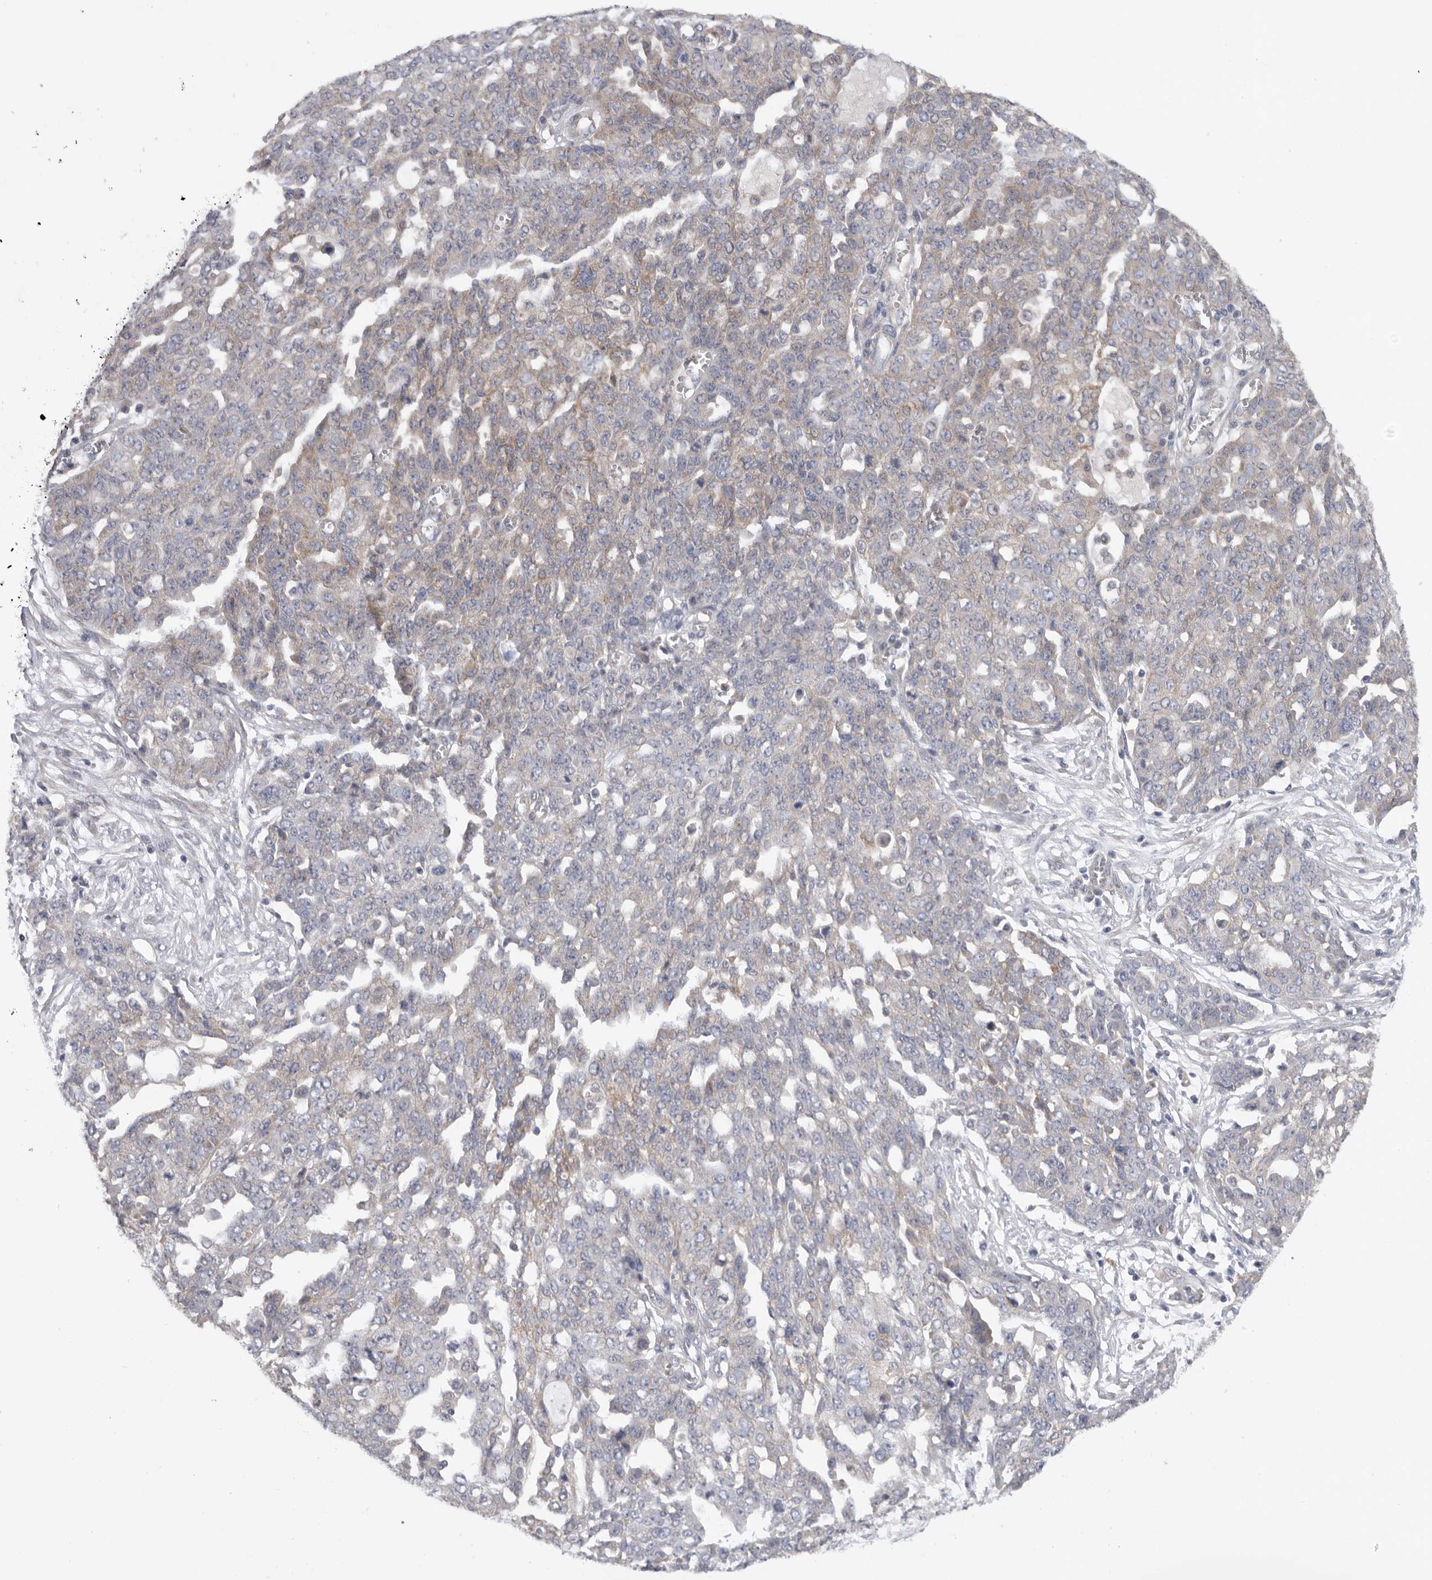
{"staining": {"intensity": "weak", "quantity": "25%-75%", "location": "cytoplasmic/membranous"}, "tissue": "ovarian cancer", "cell_type": "Tumor cells", "image_type": "cancer", "snomed": [{"axis": "morphology", "description": "Cystadenocarcinoma, serous, NOS"}, {"axis": "topography", "description": "Soft tissue"}, {"axis": "topography", "description": "Ovary"}], "caption": "High-magnification brightfield microscopy of ovarian cancer stained with DAB (brown) and counterstained with hematoxylin (blue). tumor cells exhibit weak cytoplasmic/membranous positivity is seen in approximately25%-75% of cells. The protein is shown in brown color, while the nuclei are stained blue.", "gene": "MTFR1L", "patient": {"sex": "female", "age": 57}}